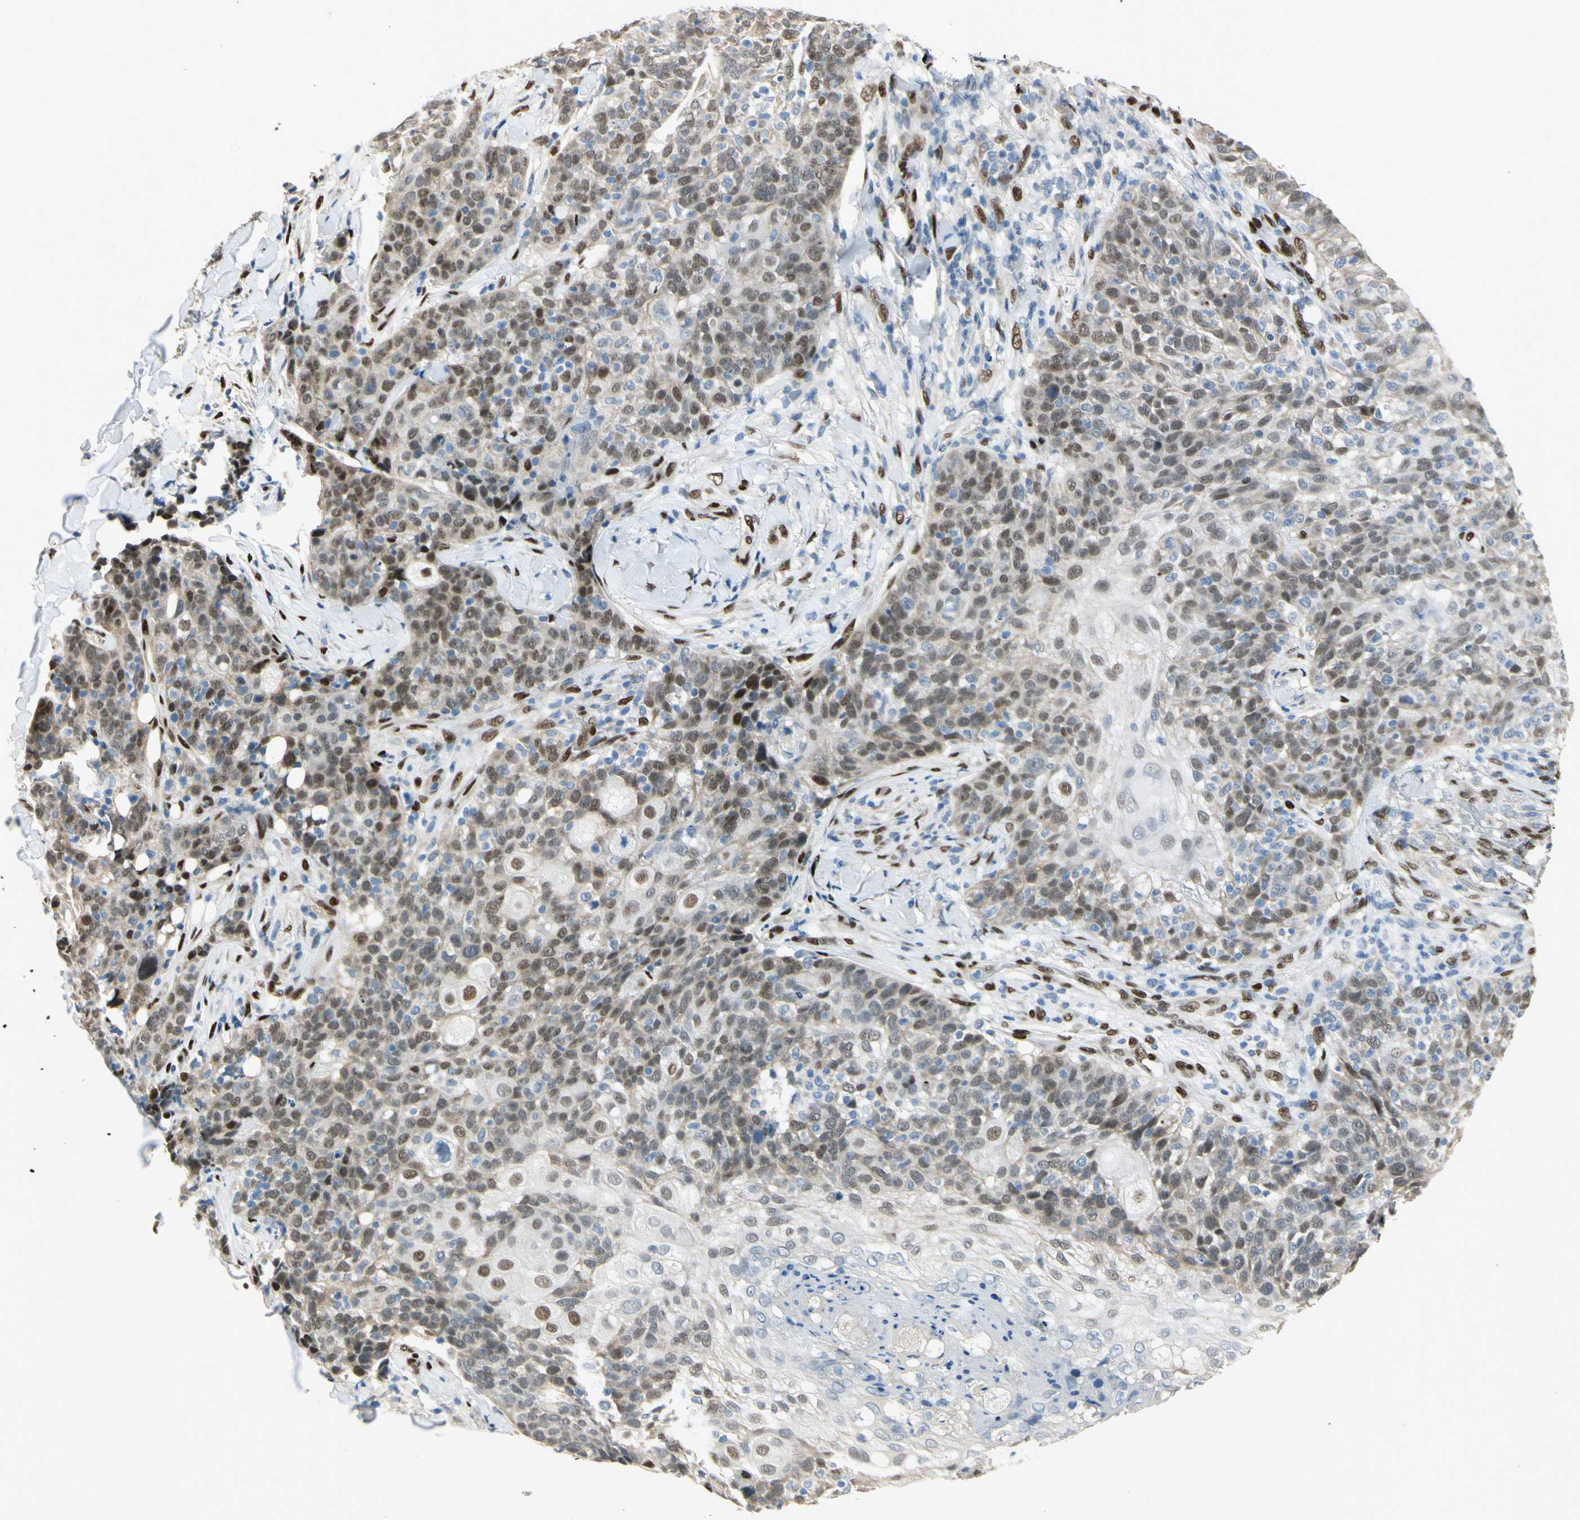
{"staining": {"intensity": "moderate", "quantity": ">75%", "location": "cytoplasmic/membranous,nuclear"}, "tissue": "skin cancer", "cell_type": "Tumor cells", "image_type": "cancer", "snomed": [{"axis": "morphology", "description": "Normal tissue, NOS"}, {"axis": "morphology", "description": "Squamous cell carcinoma, NOS"}, {"axis": "topography", "description": "Skin"}], "caption": "Tumor cells demonstrate medium levels of moderate cytoplasmic/membranous and nuclear expression in about >75% of cells in skin cancer (squamous cell carcinoma).", "gene": "RBFOX2", "patient": {"sex": "female", "age": 83}}